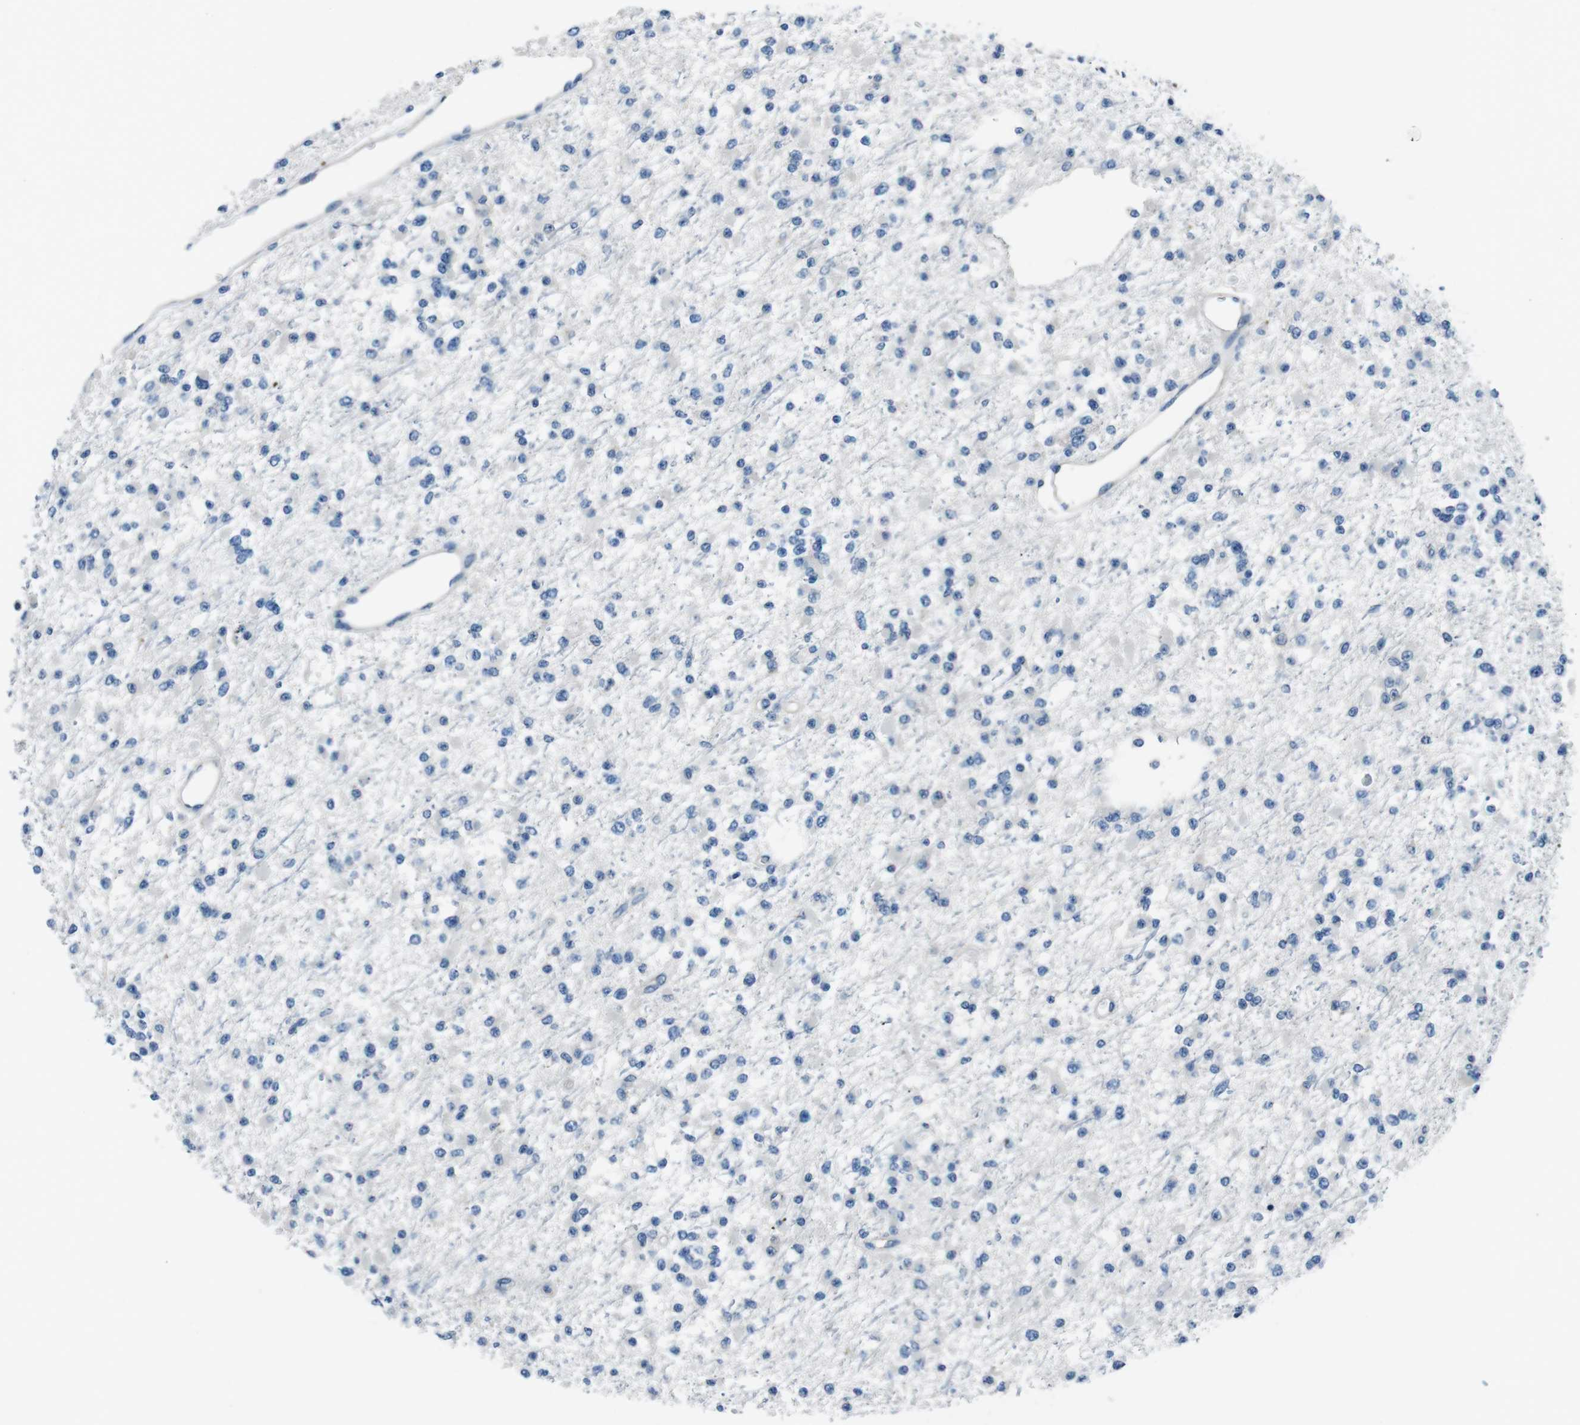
{"staining": {"intensity": "negative", "quantity": "none", "location": "none"}, "tissue": "glioma", "cell_type": "Tumor cells", "image_type": "cancer", "snomed": [{"axis": "morphology", "description": "Glioma, malignant, Low grade"}, {"axis": "topography", "description": "Brain"}], "caption": "DAB immunohistochemical staining of low-grade glioma (malignant) reveals no significant staining in tumor cells.", "gene": "TULP3", "patient": {"sex": "female", "age": 22}}